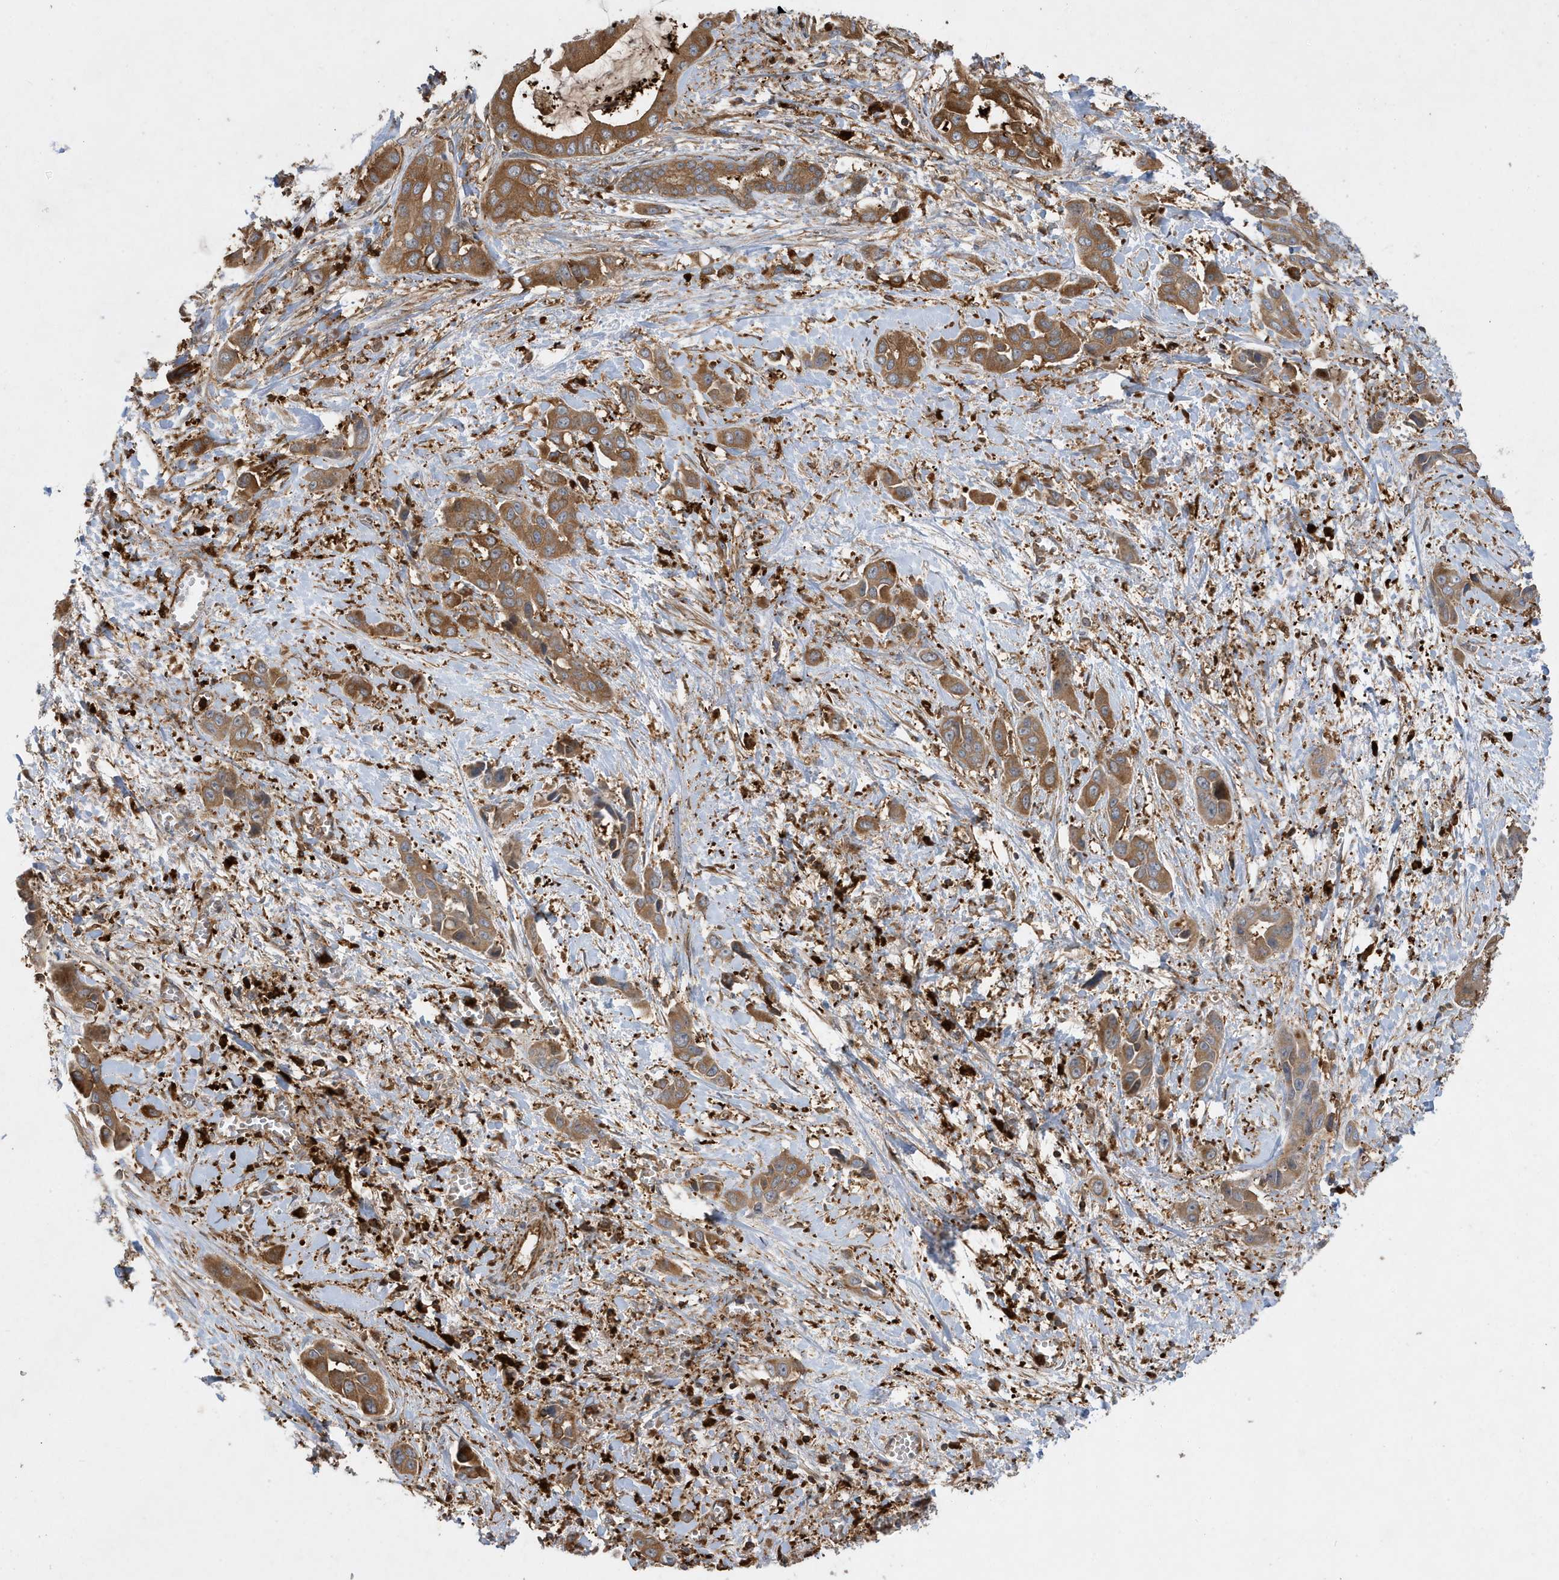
{"staining": {"intensity": "strong", "quantity": ">75%", "location": "cytoplasmic/membranous"}, "tissue": "liver cancer", "cell_type": "Tumor cells", "image_type": "cancer", "snomed": [{"axis": "morphology", "description": "Cholangiocarcinoma"}, {"axis": "topography", "description": "Liver"}], "caption": "Immunohistochemistry (IHC) histopathology image of neoplastic tissue: liver cancer (cholangiocarcinoma) stained using immunohistochemistry (IHC) displays high levels of strong protein expression localized specifically in the cytoplasmic/membranous of tumor cells, appearing as a cytoplasmic/membranous brown color.", "gene": "LAPTM4A", "patient": {"sex": "female", "age": 52}}